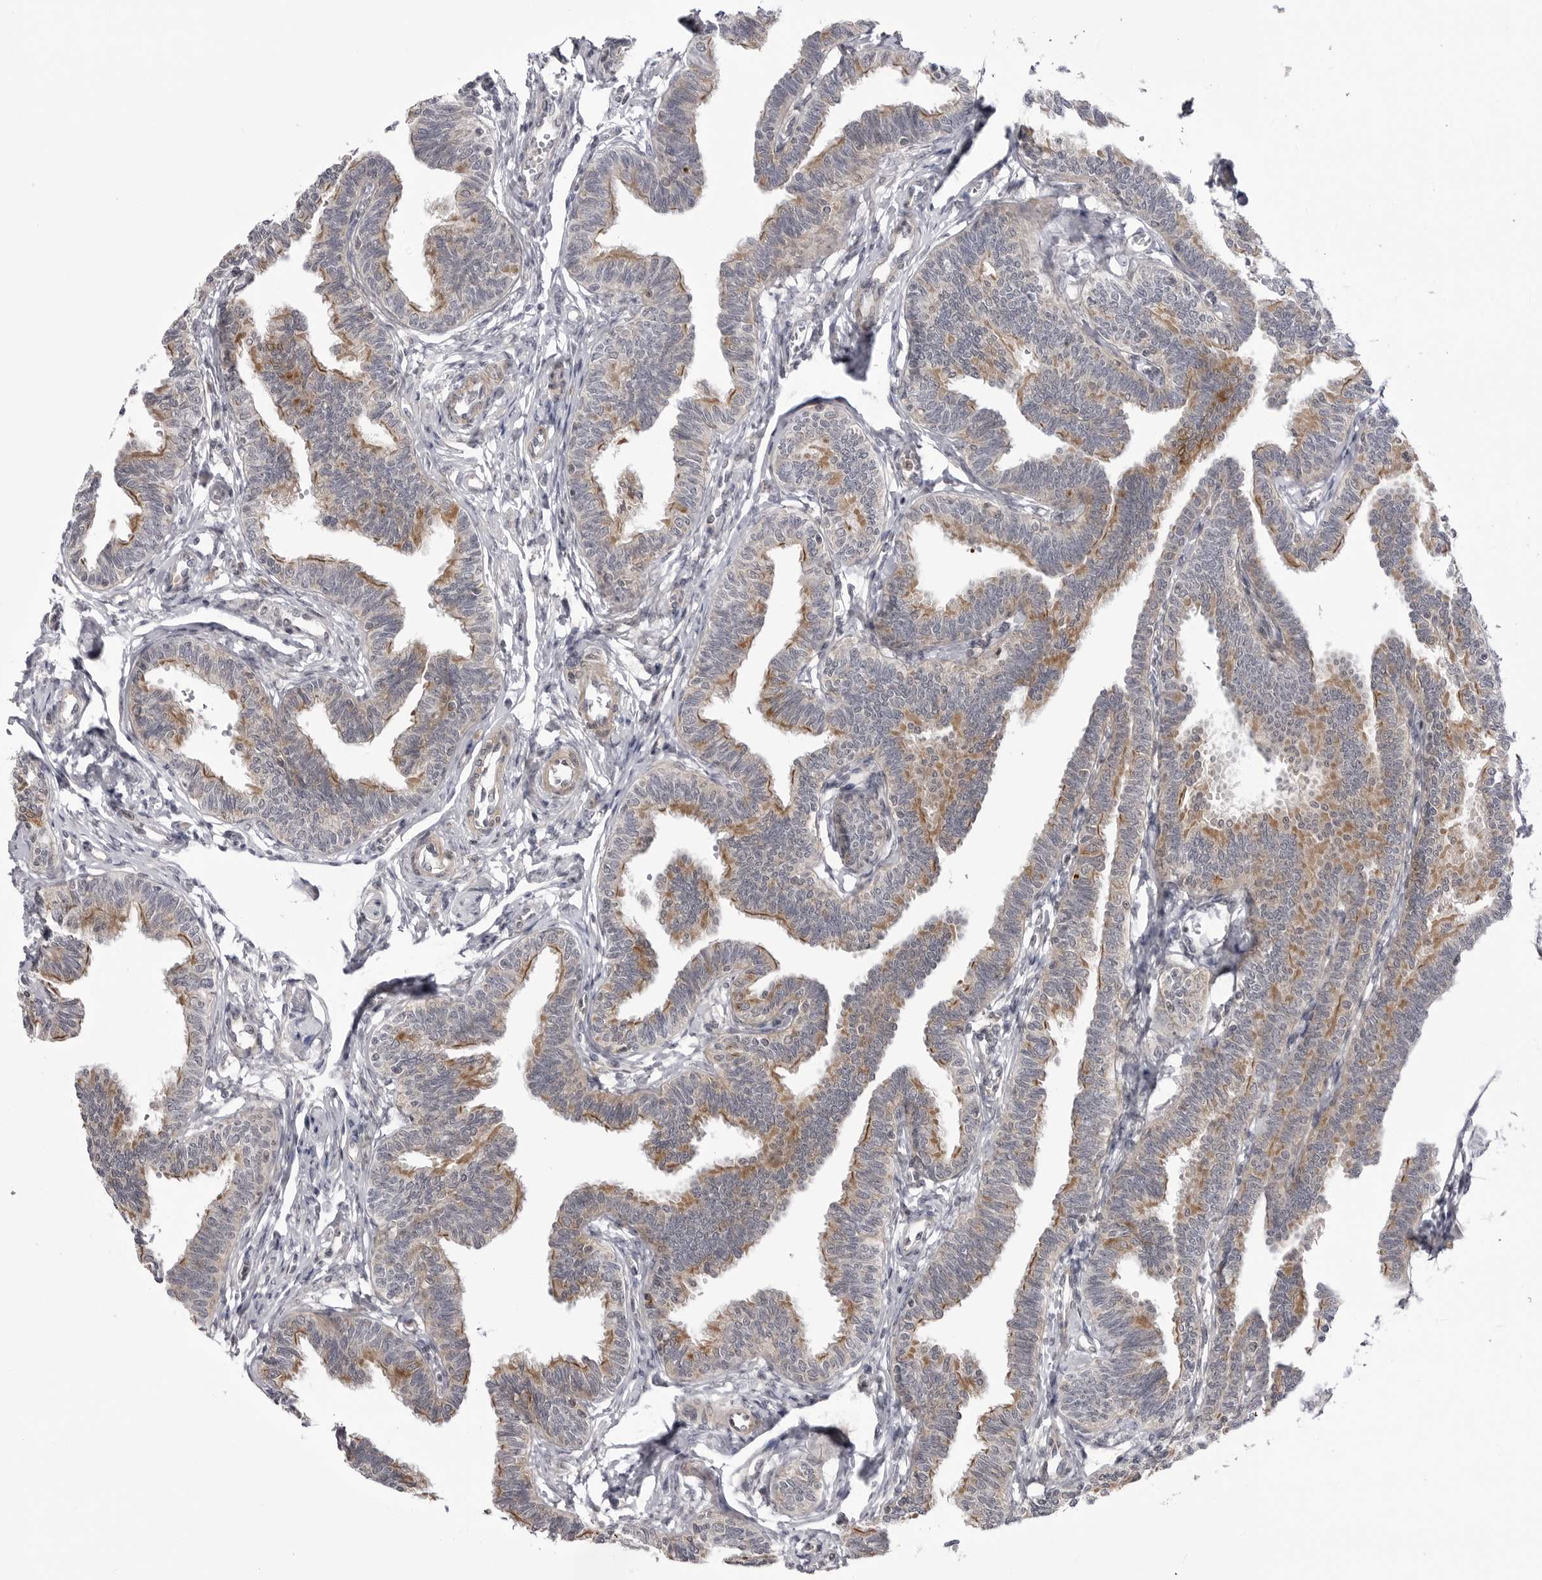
{"staining": {"intensity": "moderate", "quantity": ">75%", "location": "cytoplasmic/membranous"}, "tissue": "fallopian tube", "cell_type": "Glandular cells", "image_type": "normal", "snomed": [{"axis": "morphology", "description": "Normal tissue, NOS"}, {"axis": "topography", "description": "Fallopian tube"}, {"axis": "topography", "description": "Ovary"}], "caption": "Immunohistochemistry of normal fallopian tube shows medium levels of moderate cytoplasmic/membranous positivity in about >75% of glandular cells.", "gene": "CCDC18", "patient": {"sex": "female", "age": 23}}